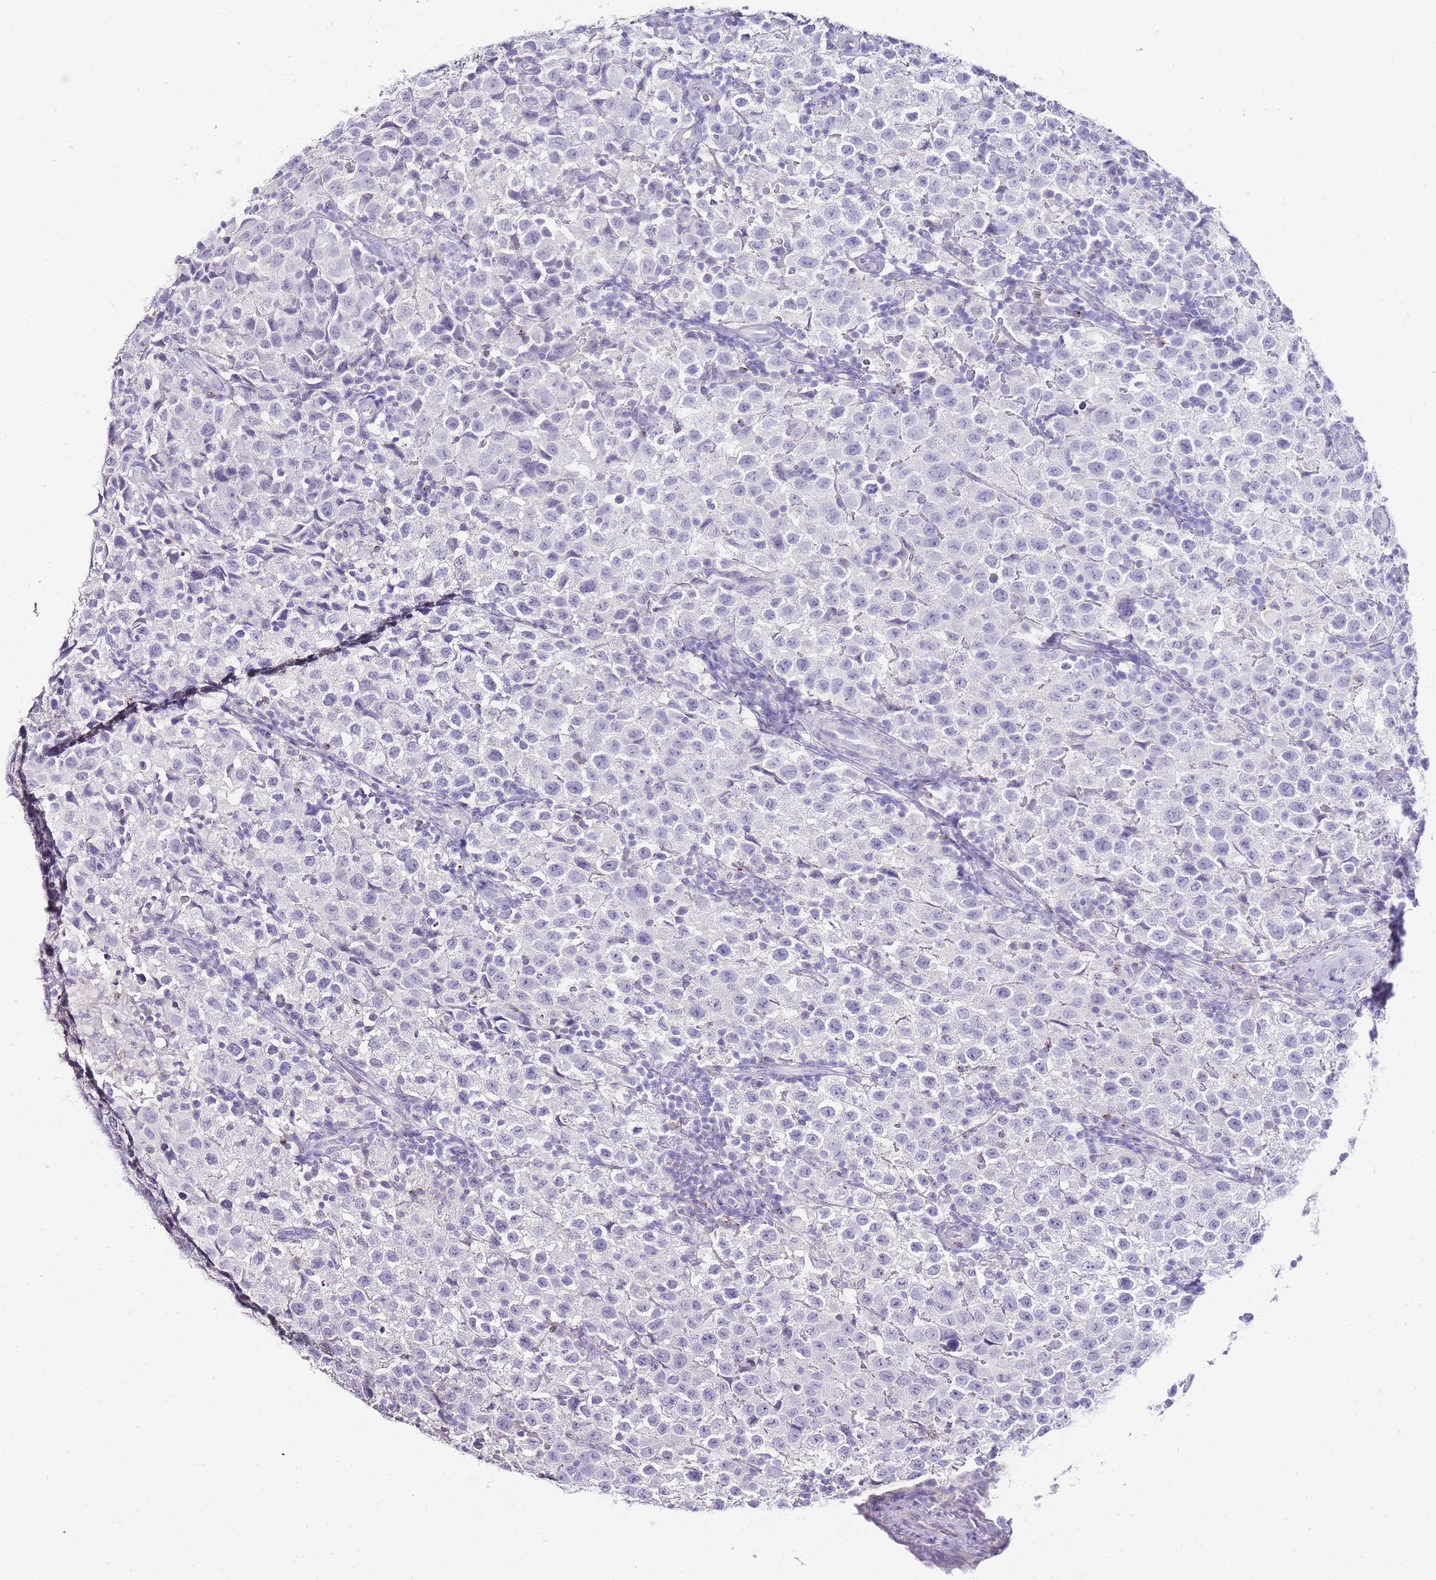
{"staining": {"intensity": "negative", "quantity": "none", "location": "none"}, "tissue": "testis cancer", "cell_type": "Tumor cells", "image_type": "cancer", "snomed": [{"axis": "morphology", "description": "Seminoma, NOS"}, {"axis": "morphology", "description": "Carcinoma, Embryonal, NOS"}, {"axis": "topography", "description": "Testis"}], "caption": "The micrograph displays no significant staining in tumor cells of seminoma (testis).", "gene": "DPP4", "patient": {"sex": "male", "age": 41}}